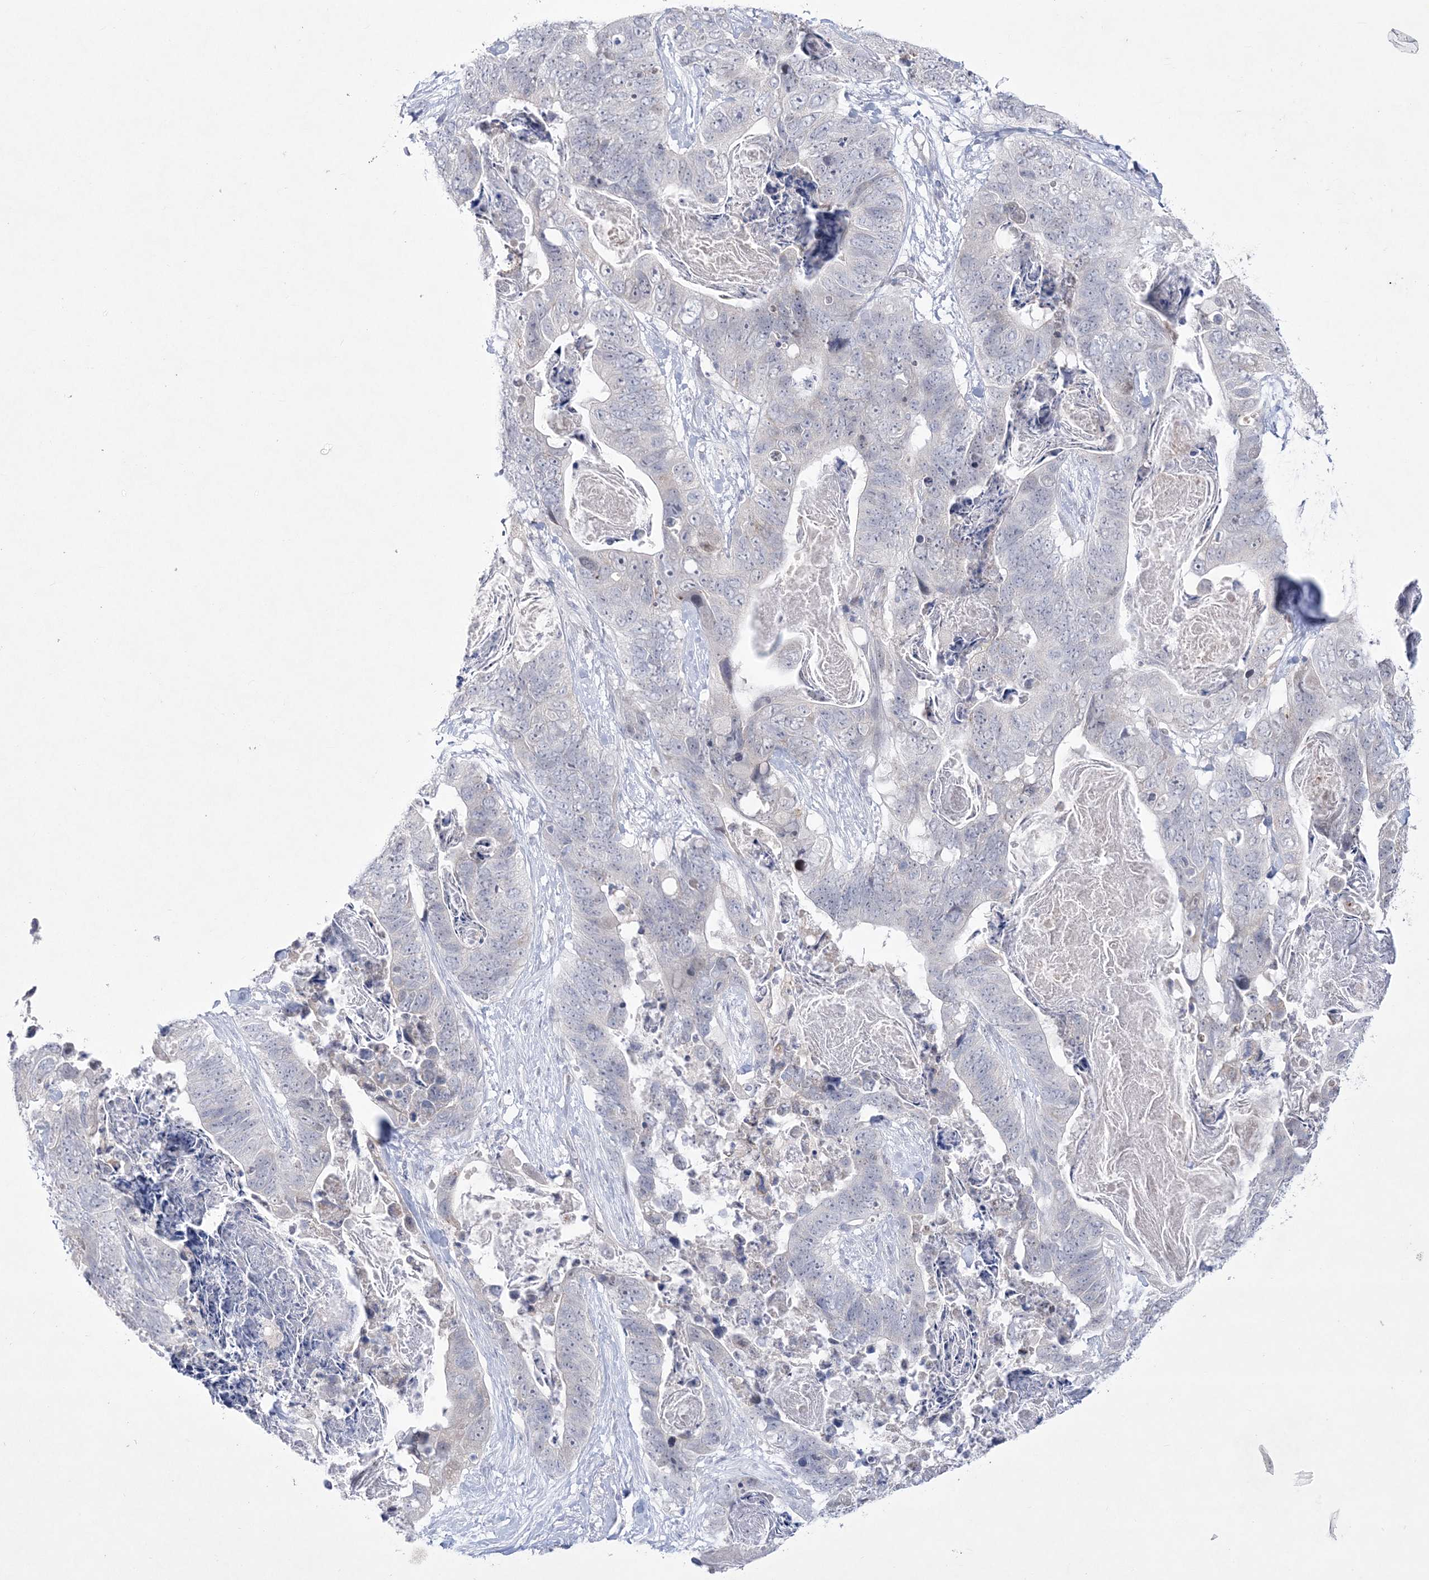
{"staining": {"intensity": "negative", "quantity": "none", "location": "none"}, "tissue": "stomach cancer", "cell_type": "Tumor cells", "image_type": "cancer", "snomed": [{"axis": "morphology", "description": "Adenocarcinoma, NOS"}, {"axis": "topography", "description": "Stomach"}], "caption": "Immunohistochemistry (IHC) micrograph of neoplastic tissue: human stomach cancer (adenocarcinoma) stained with DAB displays no significant protein positivity in tumor cells.", "gene": "WDR27", "patient": {"sex": "female", "age": 89}}